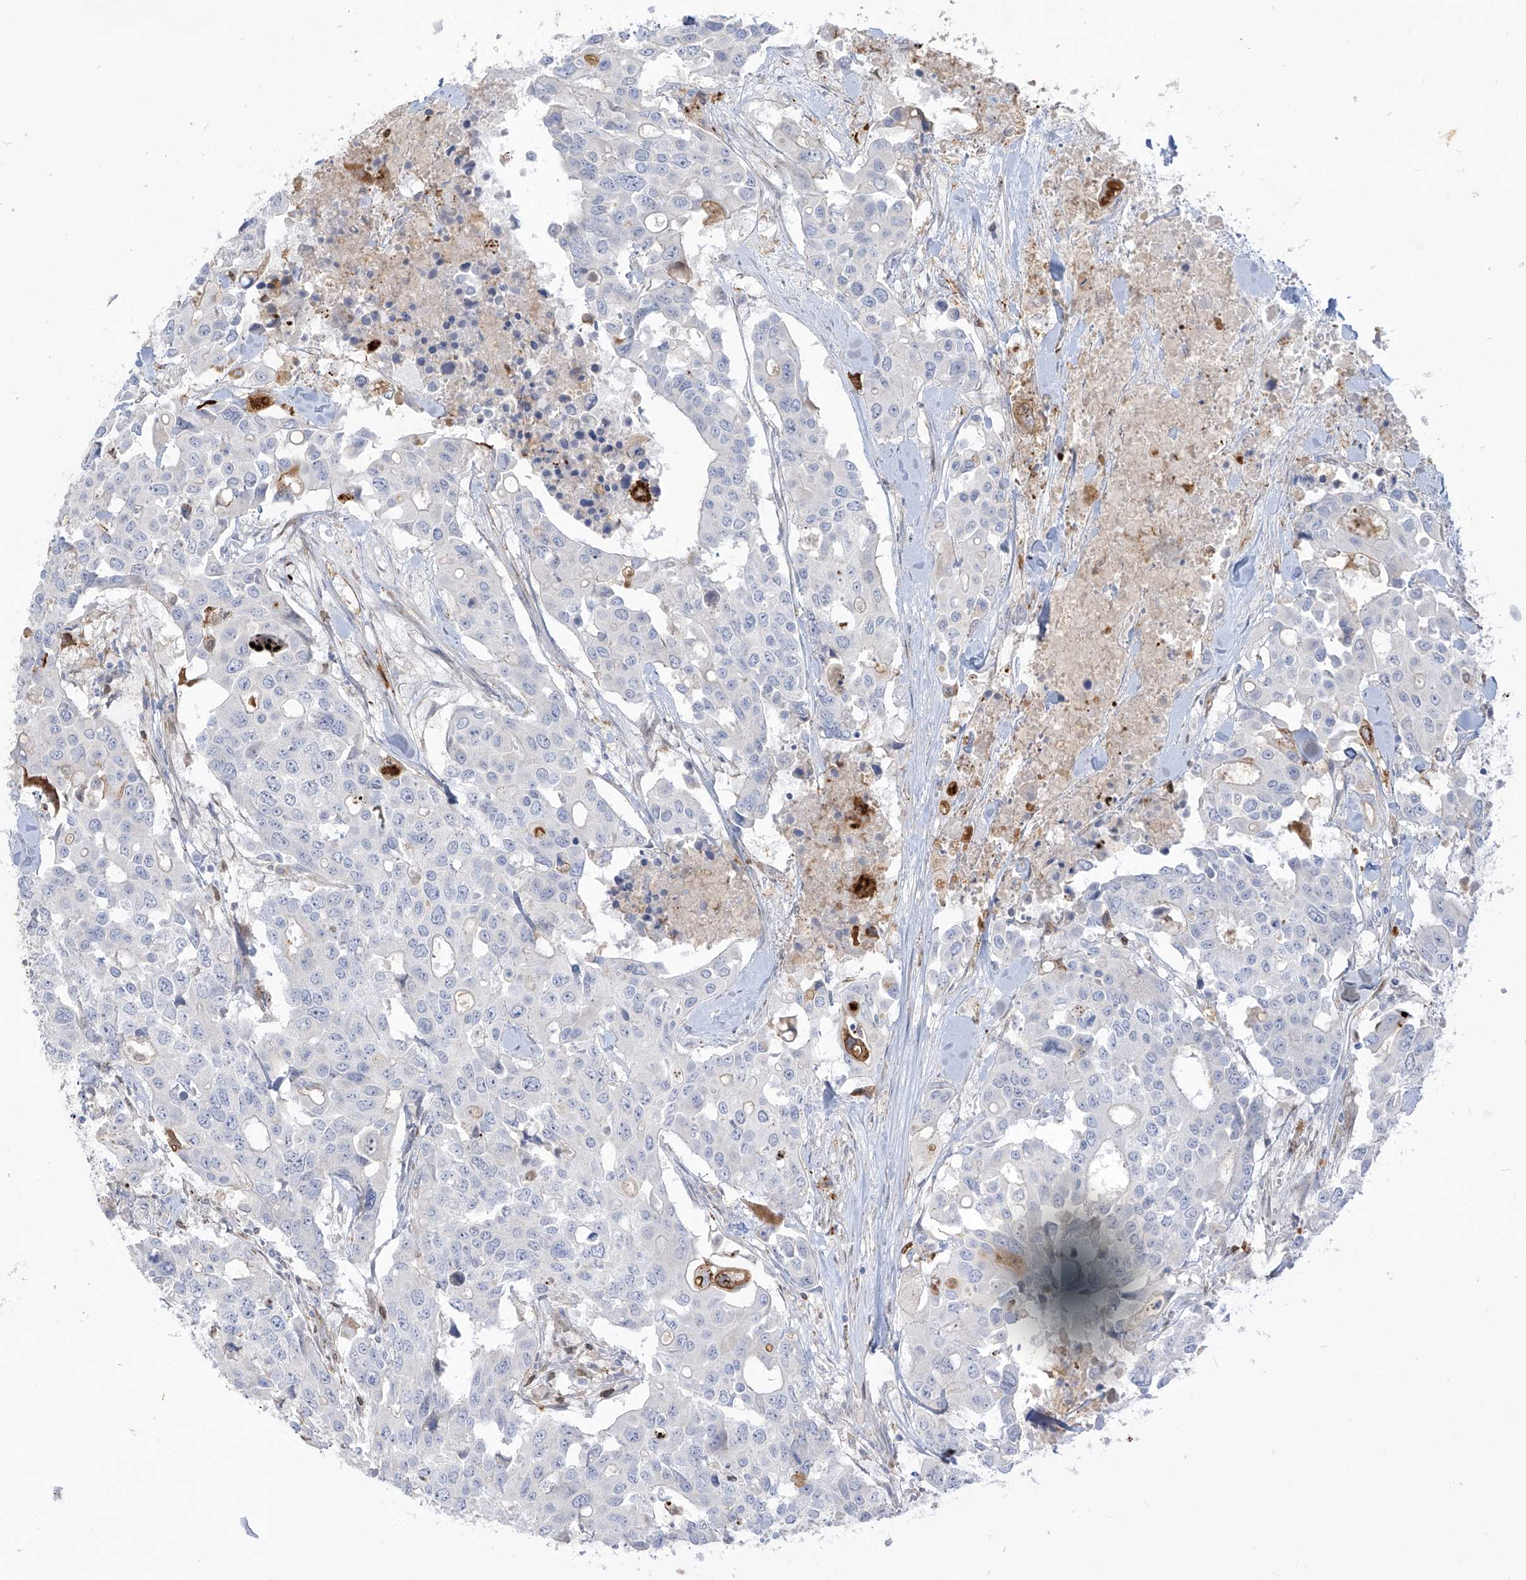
{"staining": {"intensity": "negative", "quantity": "none", "location": "none"}, "tissue": "colorectal cancer", "cell_type": "Tumor cells", "image_type": "cancer", "snomed": [{"axis": "morphology", "description": "Adenocarcinoma, NOS"}, {"axis": "topography", "description": "Colon"}], "caption": "Immunohistochemical staining of human colorectal cancer displays no significant staining in tumor cells. The staining is performed using DAB (3,3'-diaminobenzidine) brown chromogen with nuclei counter-stained in using hematoxylin.", "gene": "NOTO", "patient": {"sex": "male", "age": 77}}